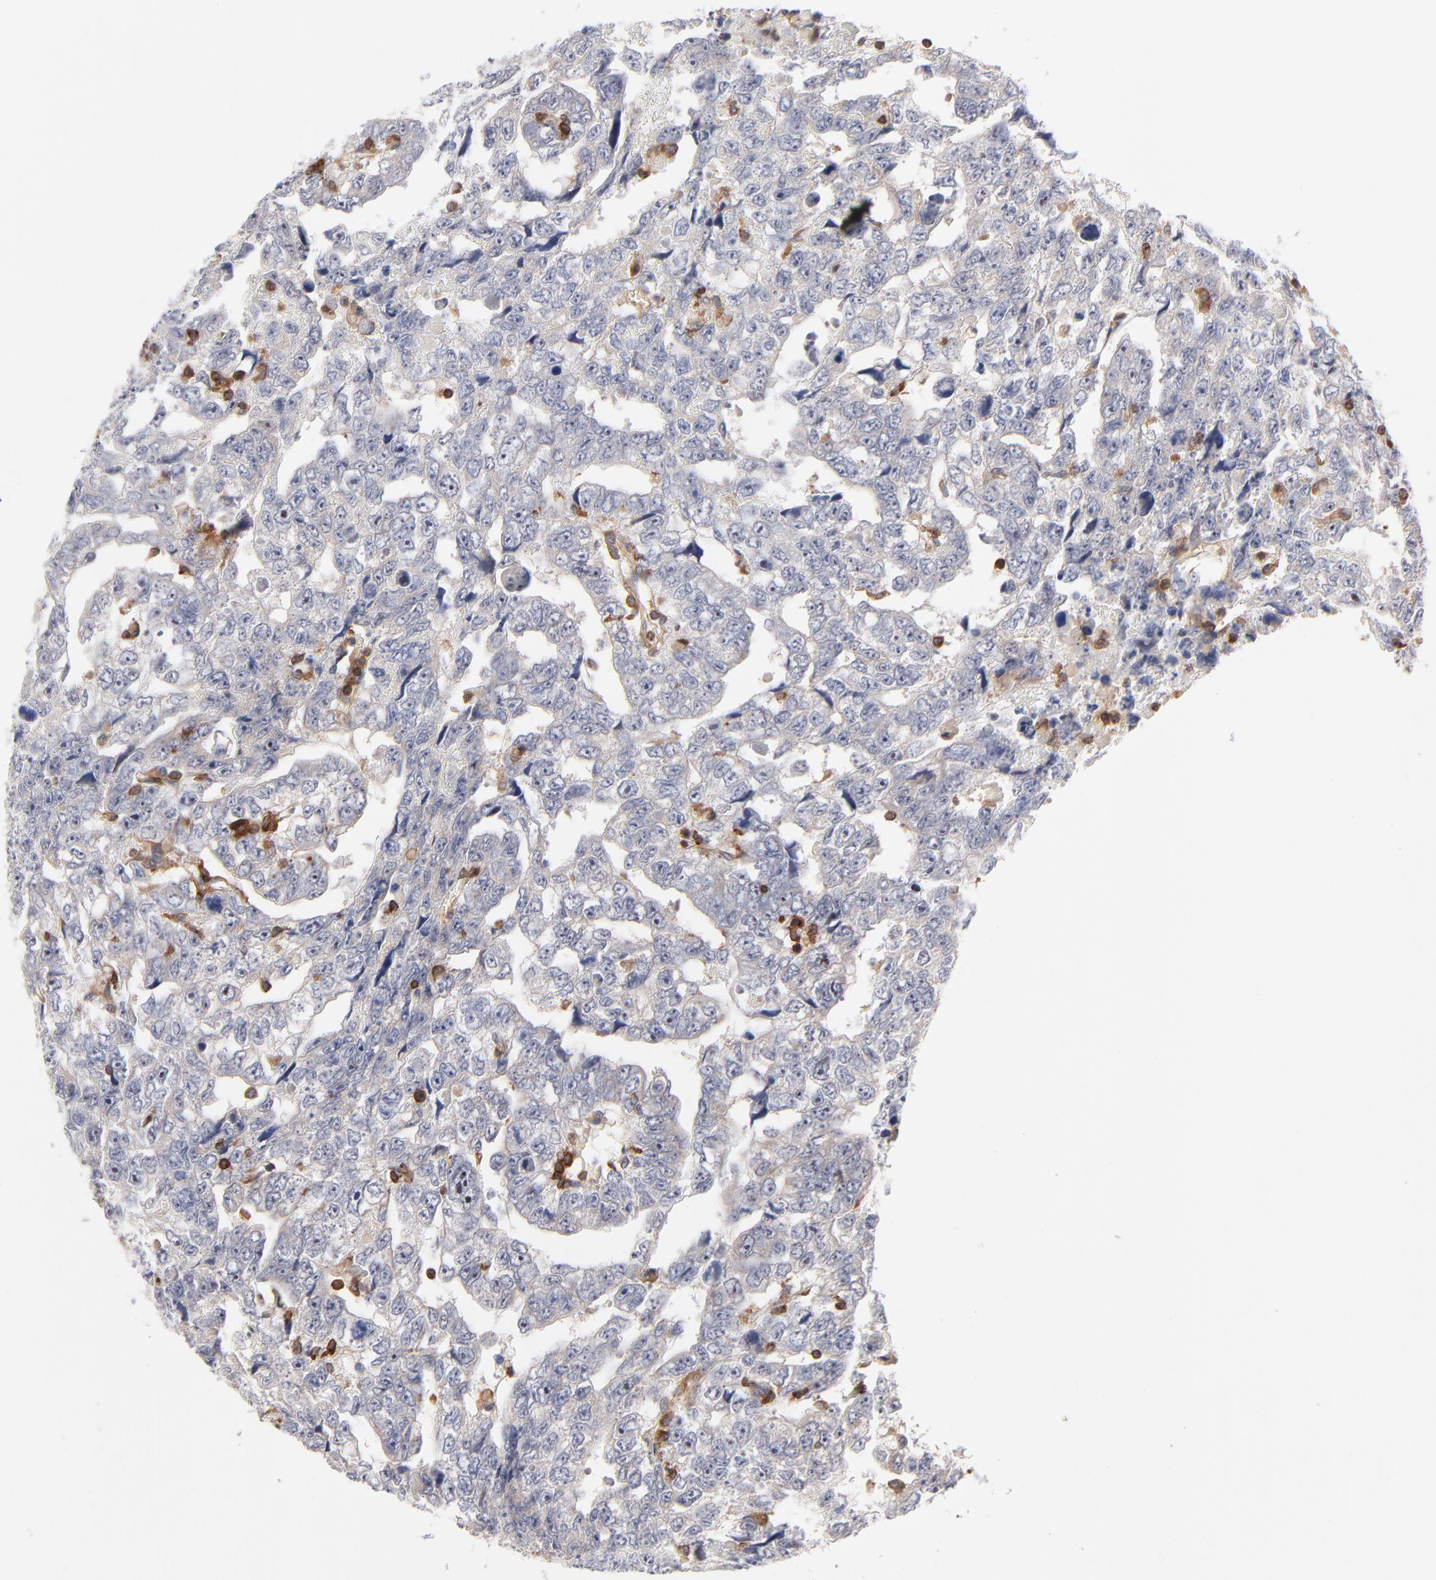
{"staining": {"intensity": "negative", "quantity": "none", "location": "none"}, "tissue": "testis cancer", "cell_type": "Tumor cells", "image_type": "cancer", "snomed": [{"axis": "morphology", "description": "Carcinoma, Embryonal, NOS"}, {"axis": "topography", "description": "Testis"}], "caption": "Testis embryonal carcinoma was stained to show a protein in brown. There is no significant expression in tumor cells.", "gene": "WIPF1", "patient": {"sex": "male", "age": 36}}